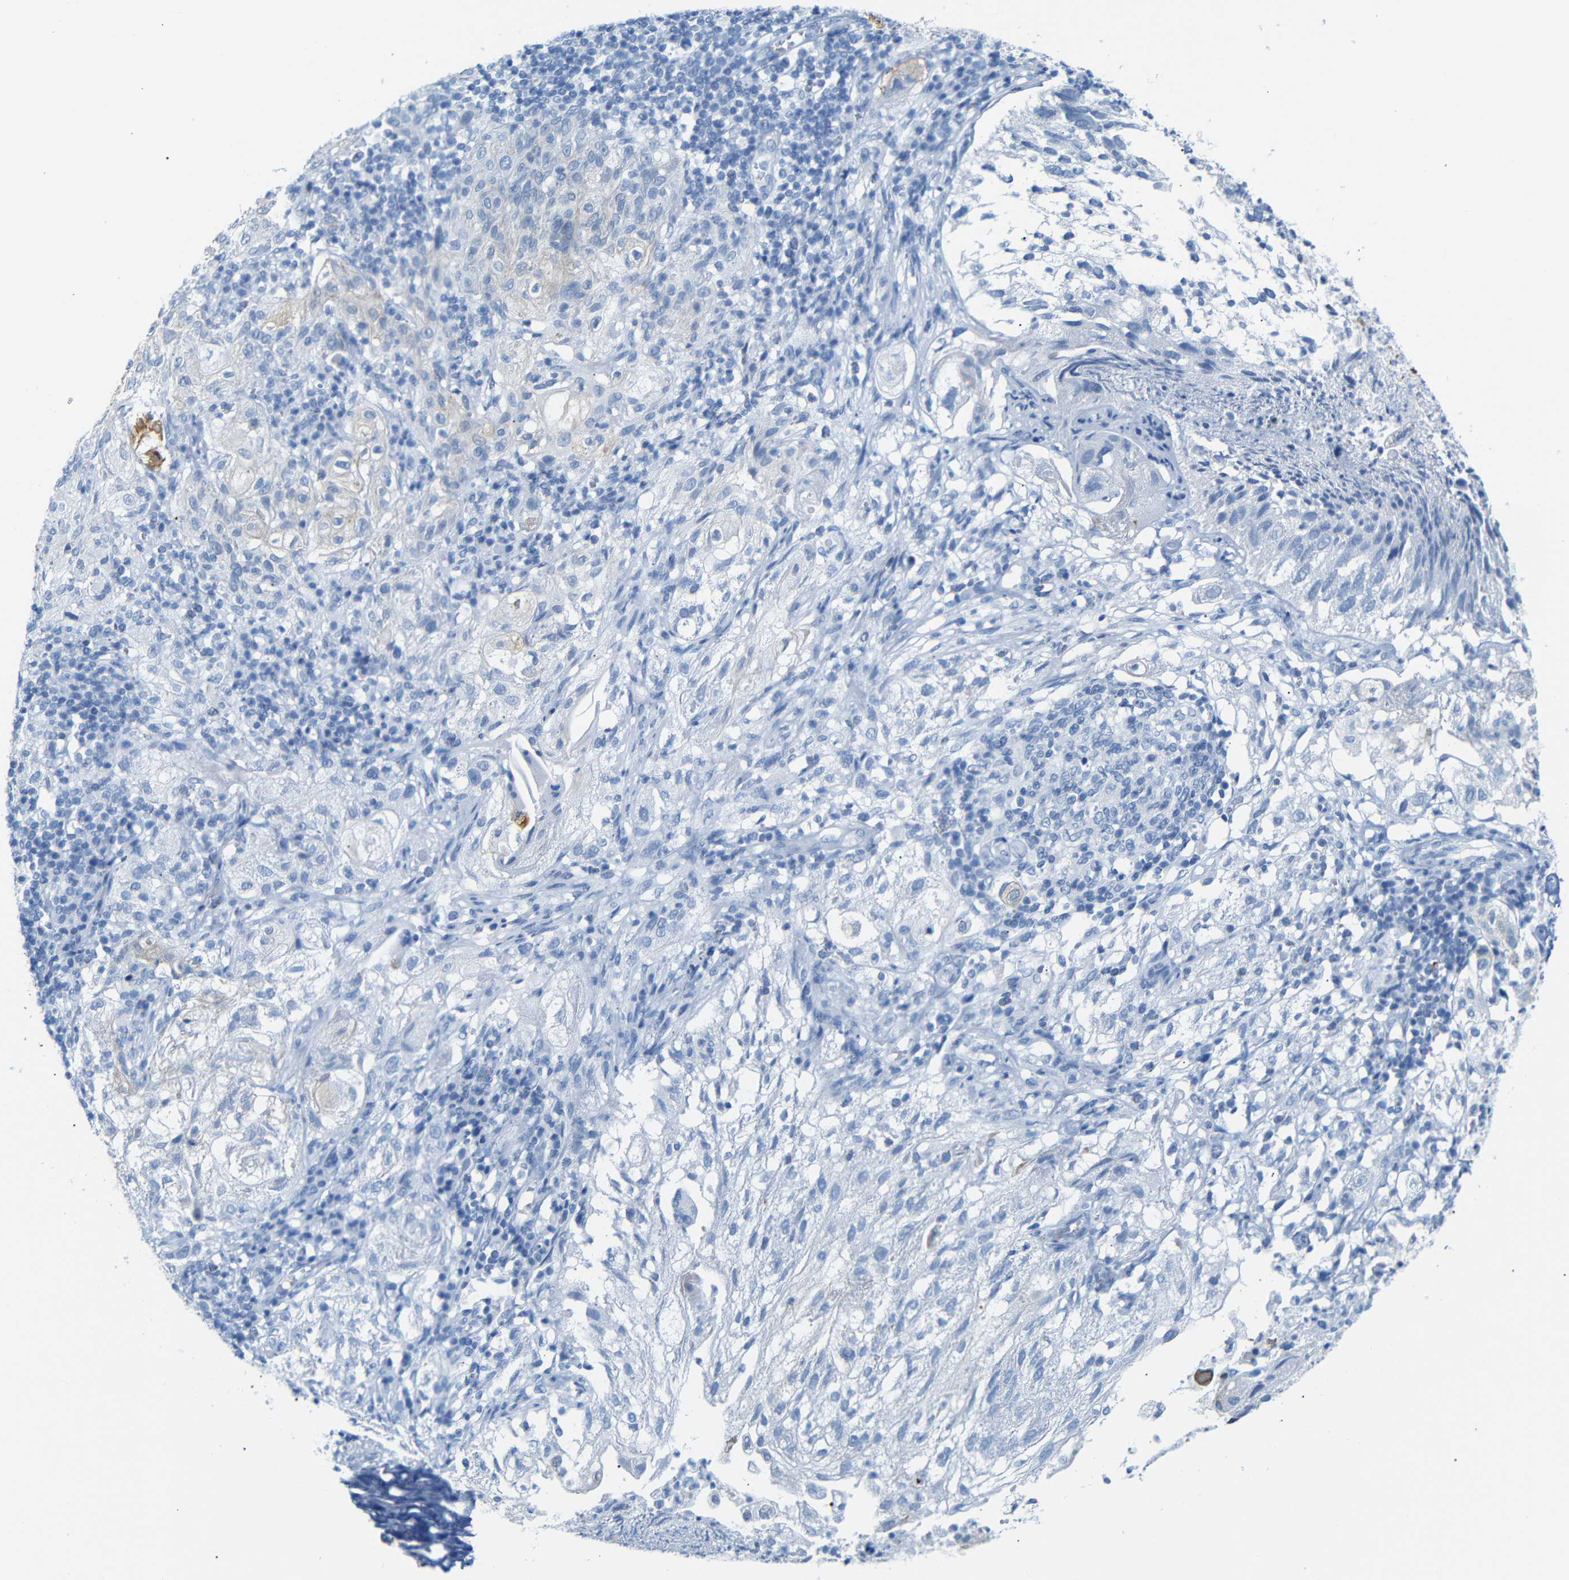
{"staining": {"intensity": "moderate", "quantity": "<25%", "location": "cytoplasmic/membranous"}, "tissue": "lung cancer", "cell_type": "Tumor cells", "image_type": "cancer", "snomed": [{"axis": "morphology", "description": "Inflammation, NOS"}, {"axis": "morphology", "description": "Squamous cell carcinoma, NOS"}, {"axis": "topography", "description": "Lymph node"}, {"axis": "topography", "description": "Soft tissue"}, {"axis": "topography", "description": "Lung"}], "caption": "DAB (3,3'-diaminobenzidine) immunohistochemical staining of lung cancer (squamous cell carcinoma) demonstrates moderate cytoplasmic/membranous protein expression in approximately <25% of tumor cells.", "gene": "DYNAP", "patient": {"sex": "male", "age": 66}}